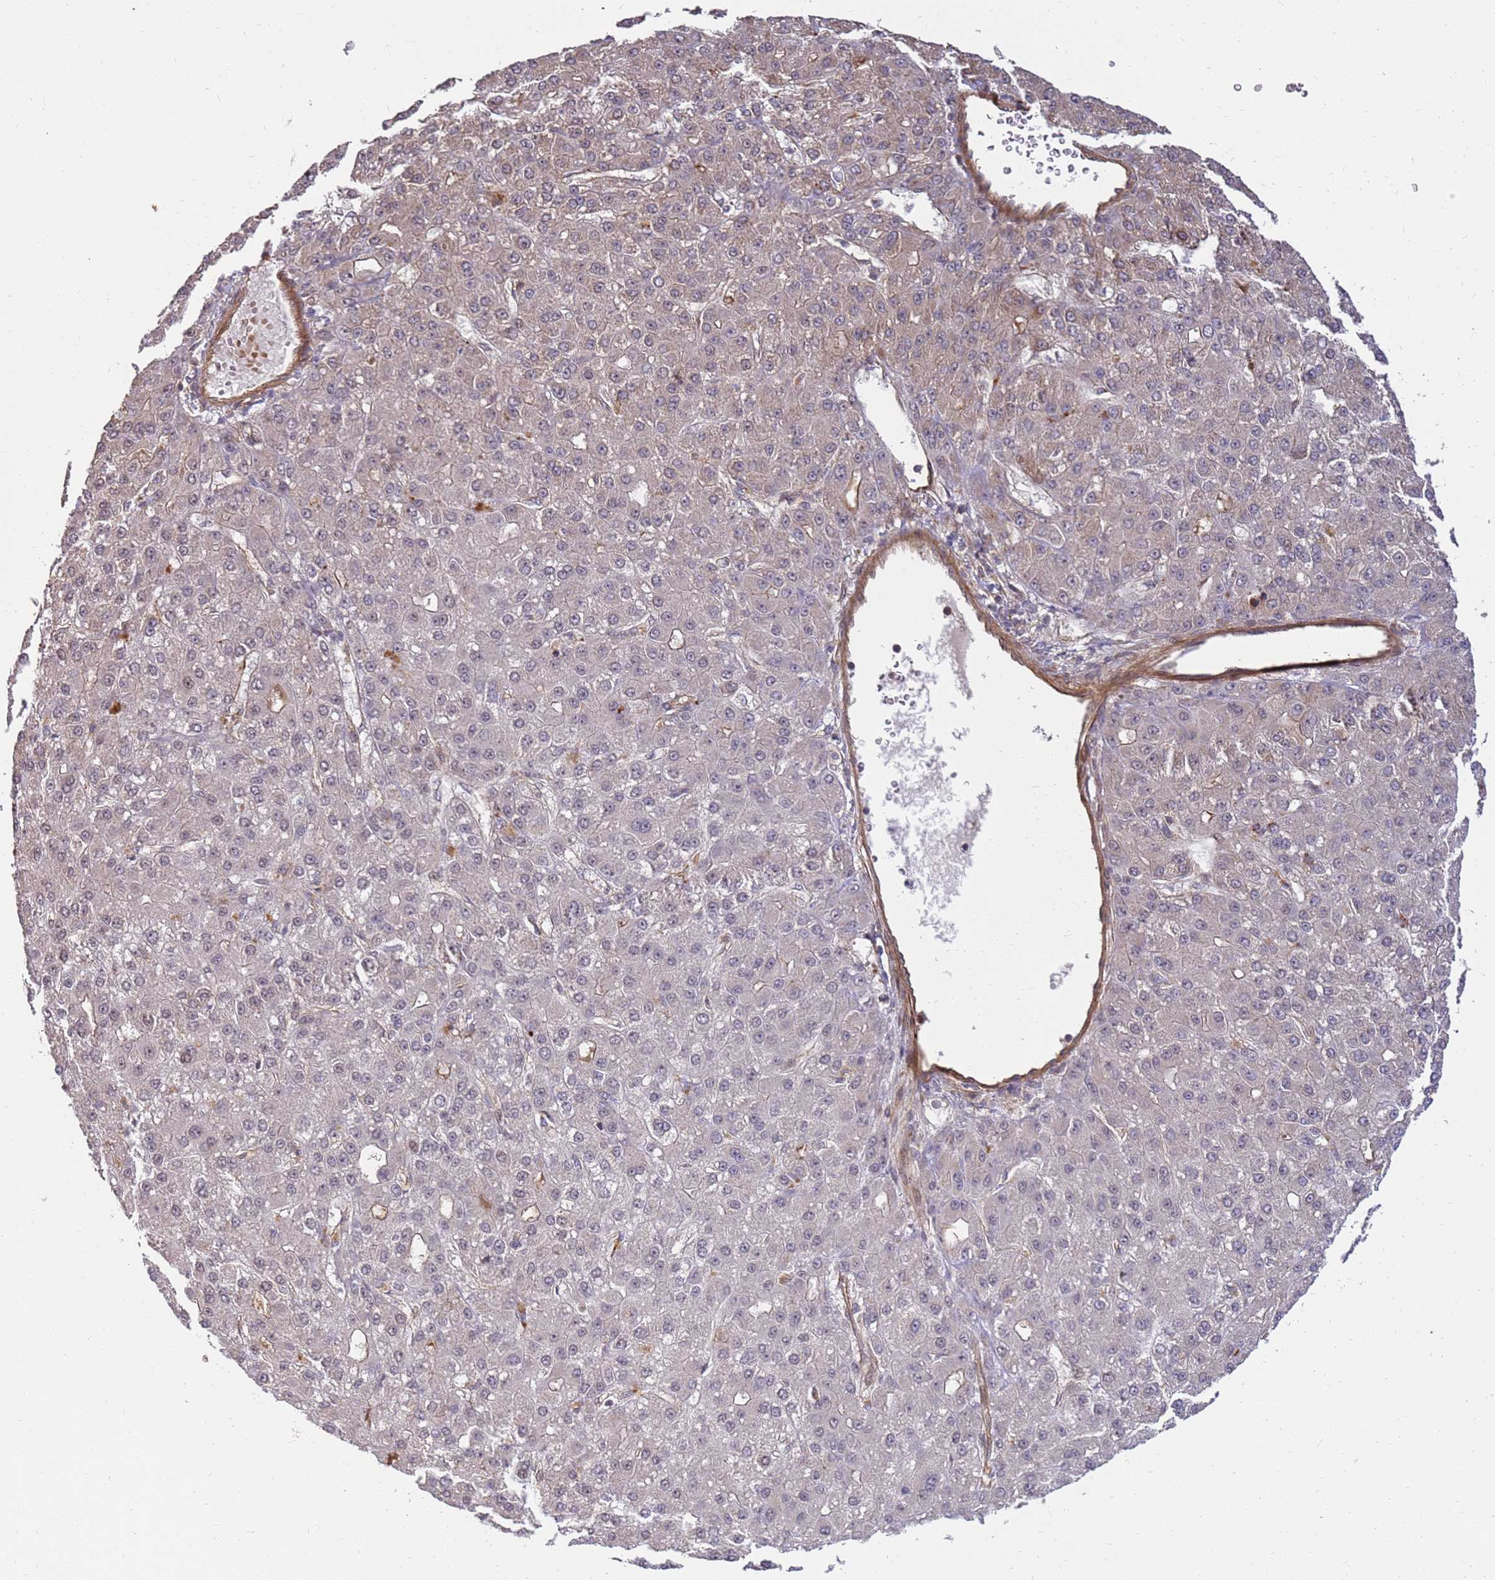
{"staining": {"intensity": "negative", "quantity": "none", "location": "none"}, "tissue": "liver cancer", "cell_type": "Tumor cells", "image_type": "cancer", "snomed": [{"axis": "morphology", "description": "Carcinoma, Hepatocellular, NOS"}, {"axis": "topography", "description": "Liver"}], "caption": "Immunohistochemistry (IHC) of liver cancer demonstrates no staining in tumor cells.", "gene": "ST18", "patient": {"sex": "male", "age": 67}}